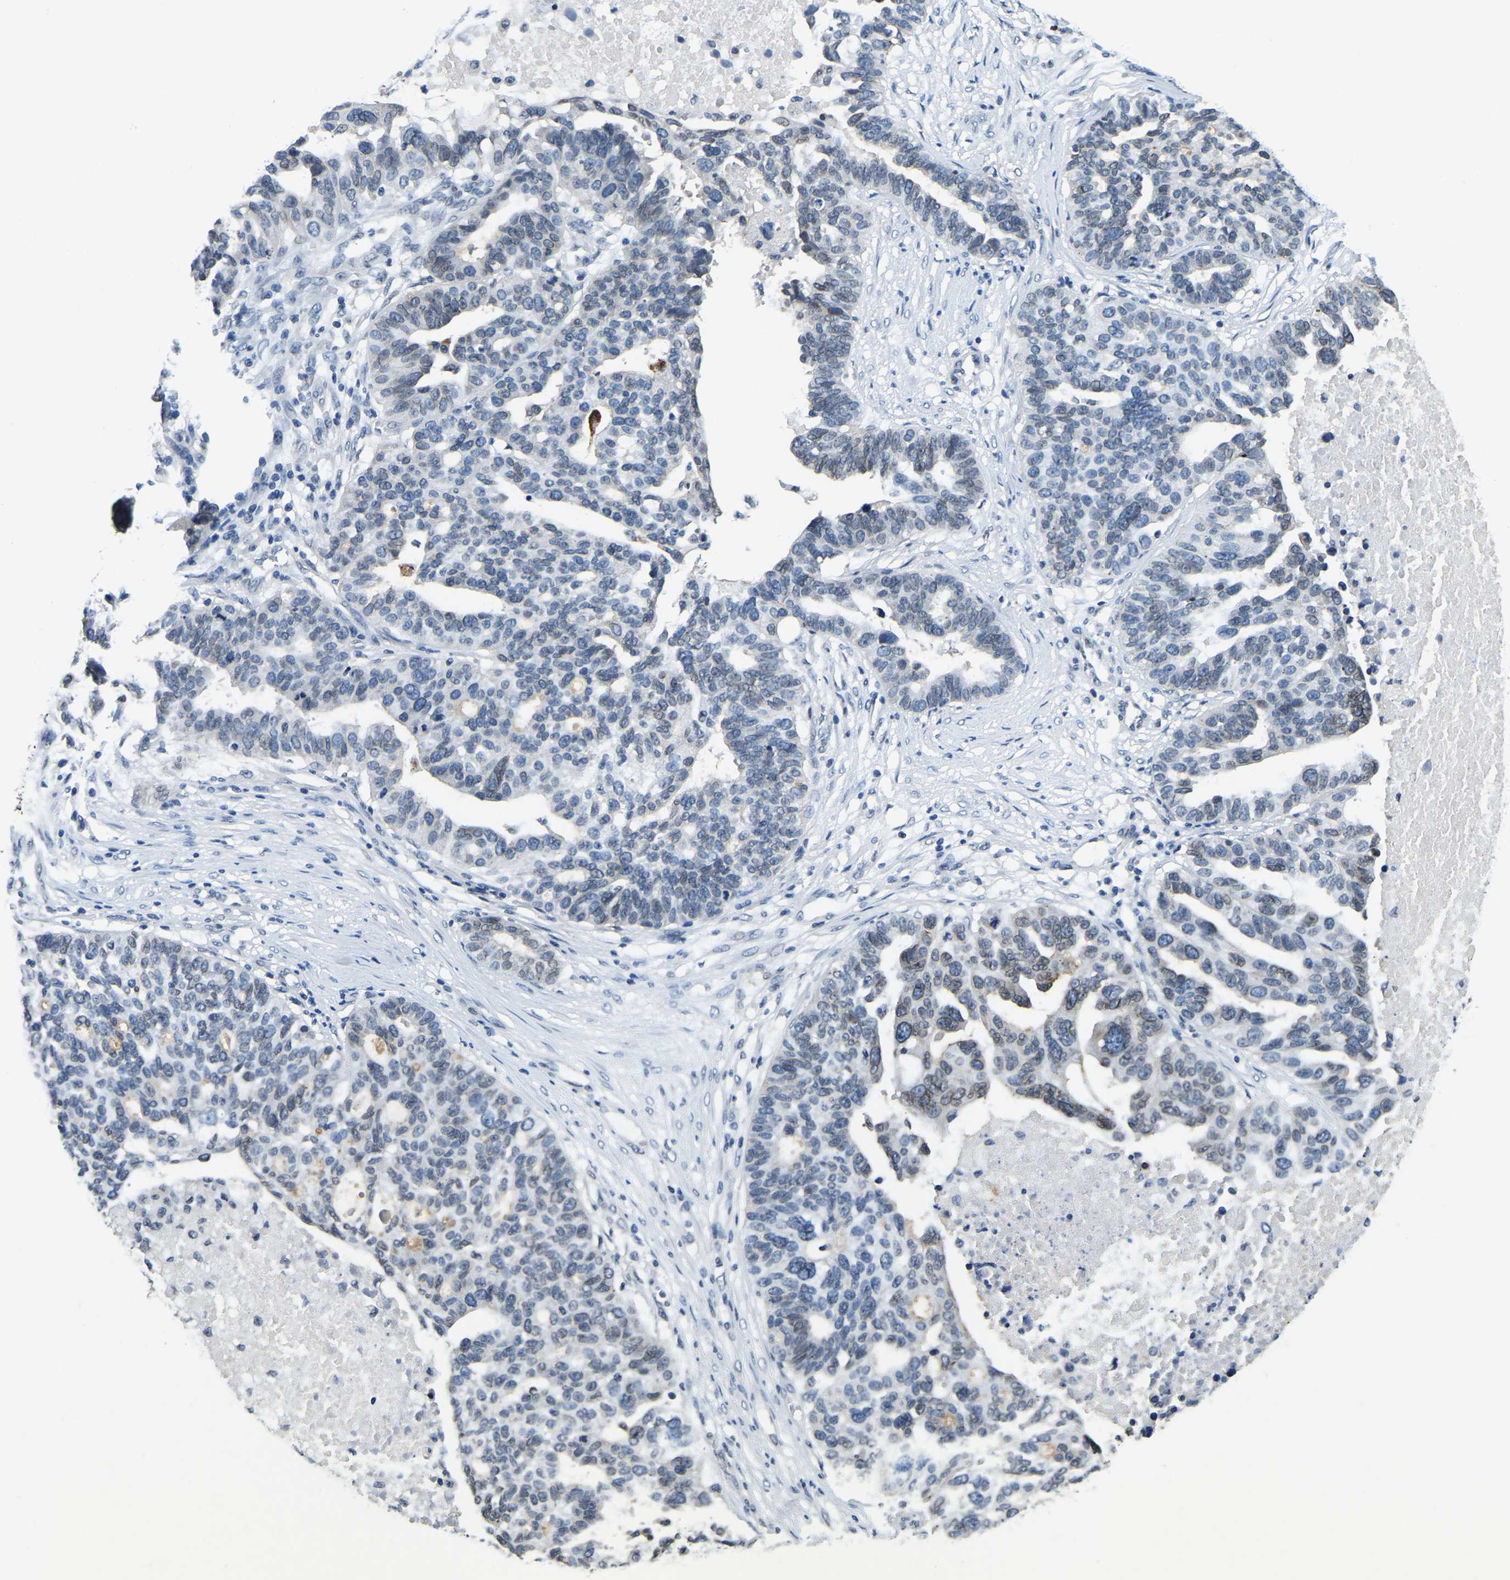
{"staining": {"intensity": "weak", "quantity": "<25%", "location": "cytoplasmic/membranous,nuclear"}, "tissue": "ovarian cancer", "cell_type": "Tumor cells", "image_type": "cancer", "snomed": [{"axis": "morphology", "description": "Cystadenocarcinoma, serous, NOS"}, {"axis": "topography", "description": "Ovary"}], "caption": "An image of human serous cystadenocarcinoma (ovarian) is negative for staining in tumor cells.", "gene": "RANBP2", "patient": {"sex": "female", "age": 59}}